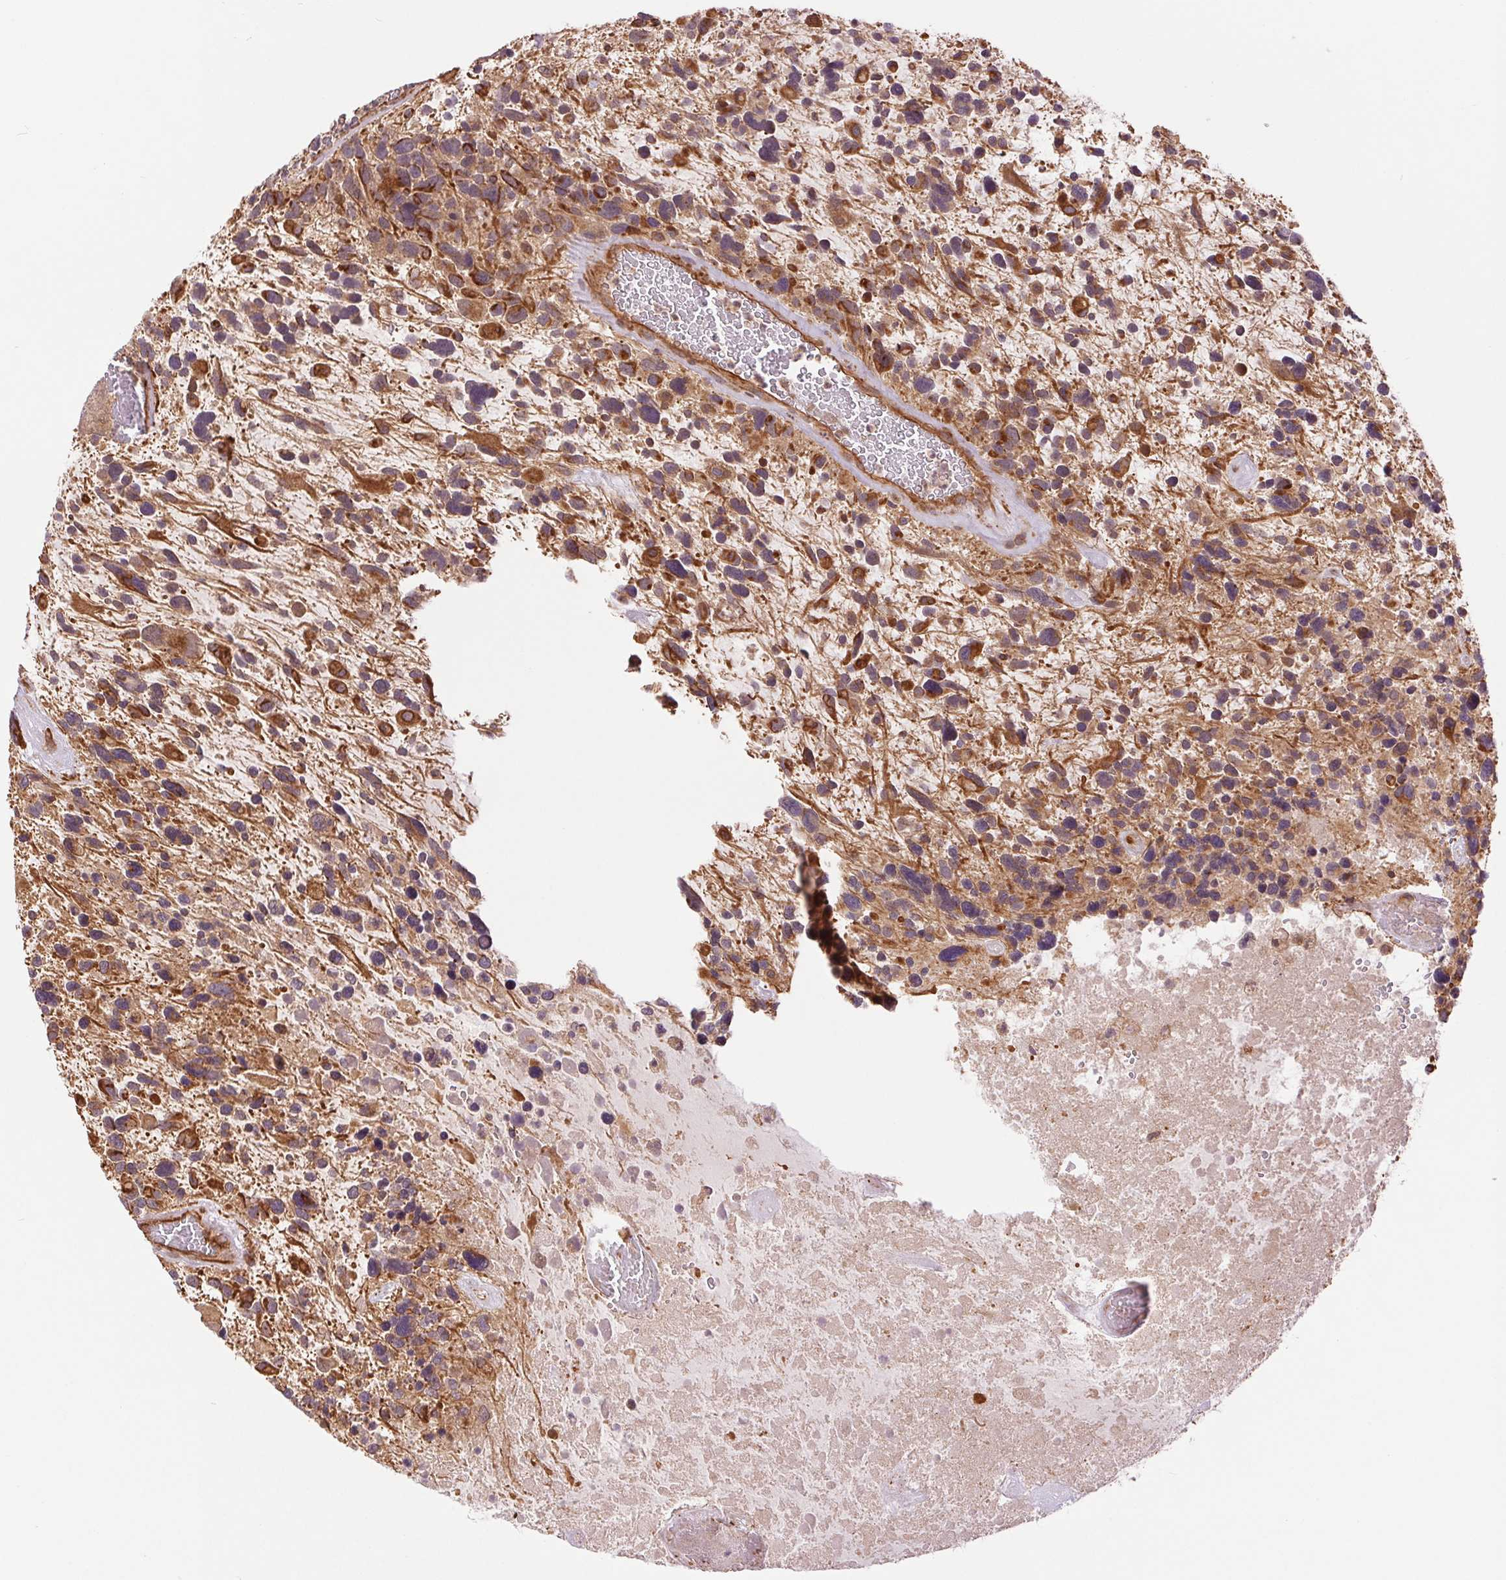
{"staining": {"intensity": "moderate", "quantity": "25%-75%", "location": "cytoplasmic/membranous"}, "tissue": "glioma", "cell_type": "Tumor cells", "image_type": "cancer", "snomed": [{"axis": "morphology", "description": "Glioma, malignant, High grade"}, {"axis": "topography", "description": "Brain"}], "caption": "High-power microscopy captured an immunohistochemistry (IHC) micrograph of malignant glioma (high-grade), revealing moderate cytoplasmic/membranous positivity in about 25%-75% of tumor cells.", "gene": "STARD7", "patient": {"sex": "male", "age": 49}}